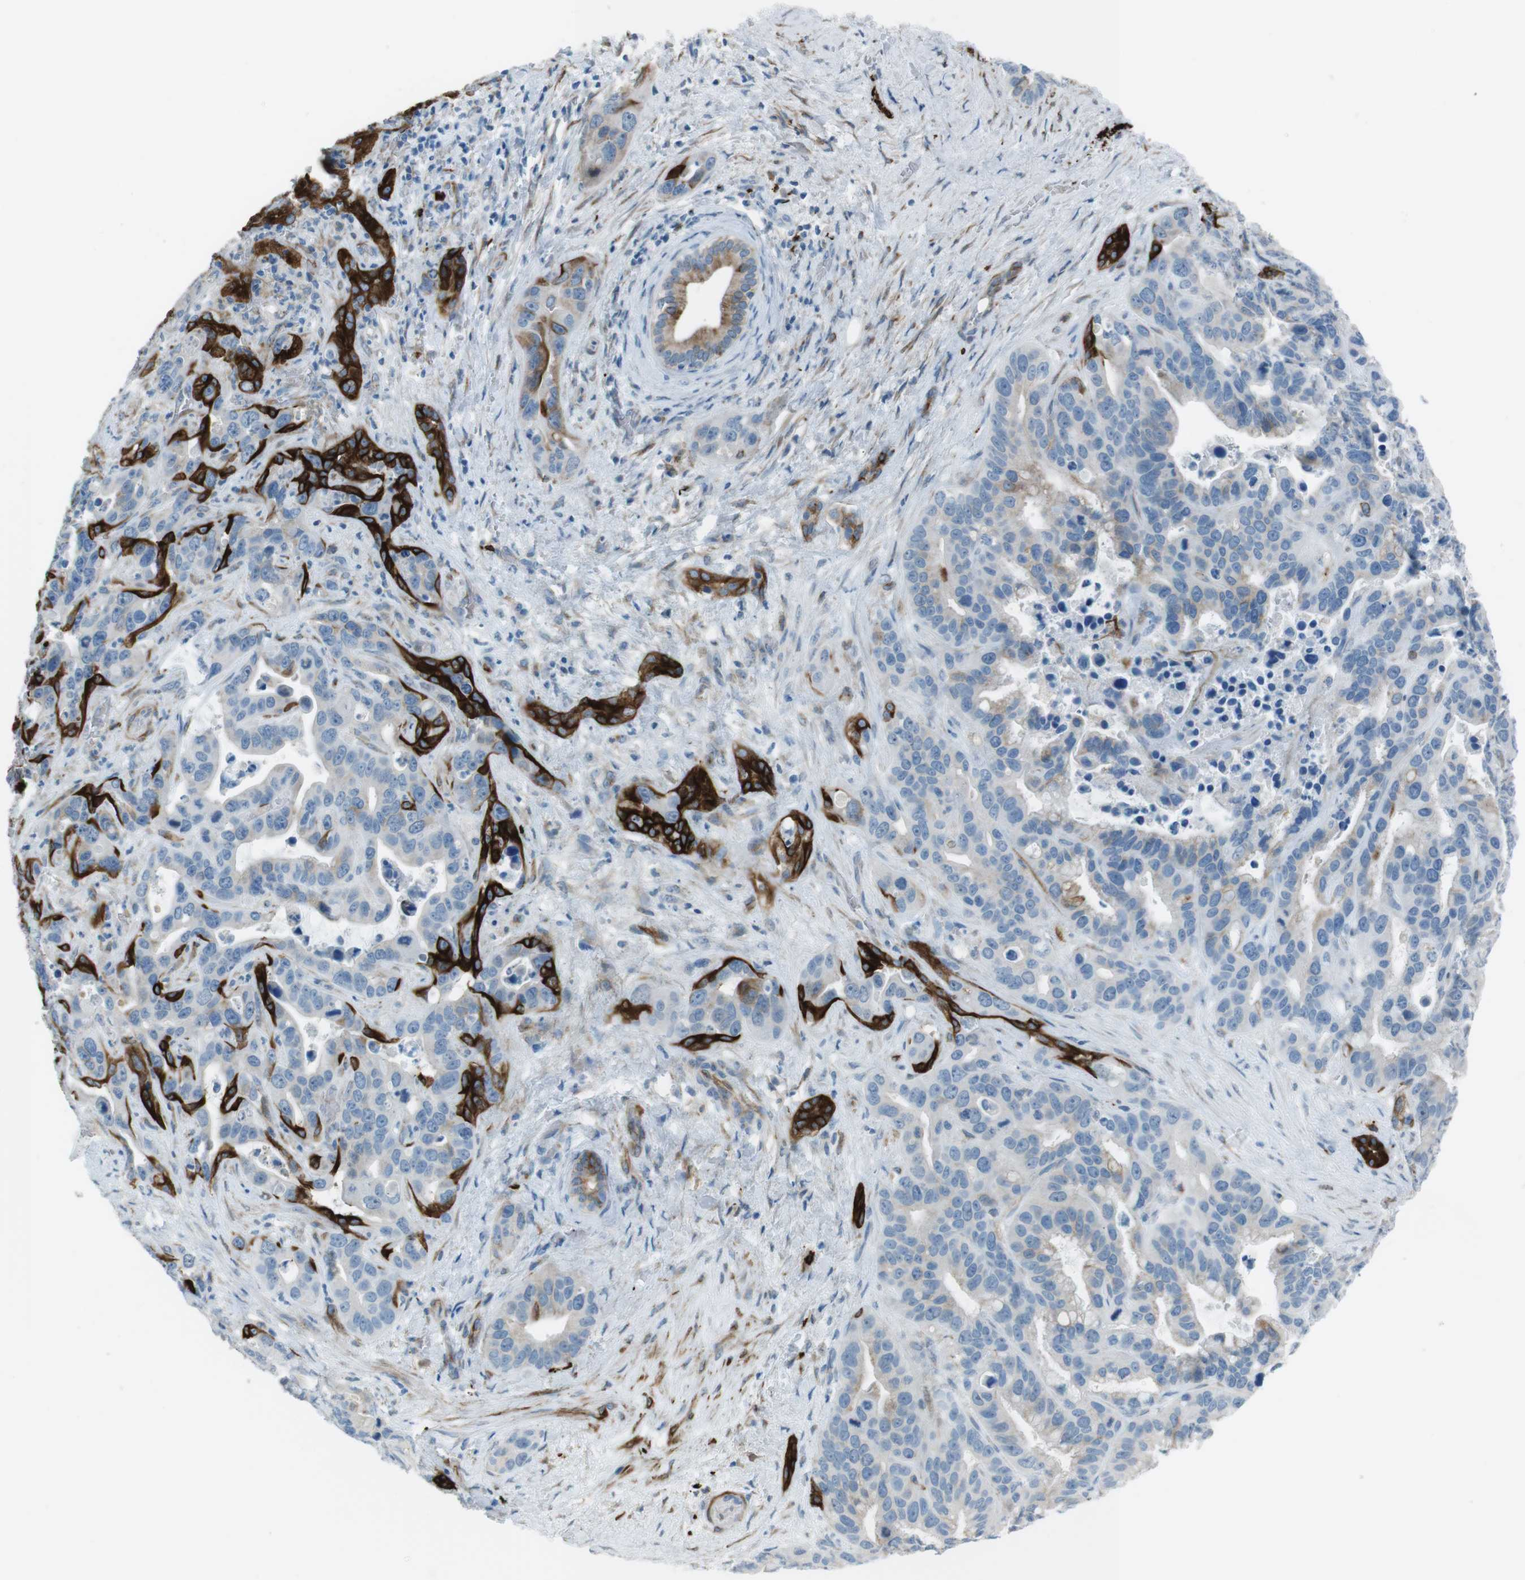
{"staining": {"intensity": "strong", "quantity": "<25%", "location": "cytoplasmic/membranous"}, "tissue": "liver cancer", "cell_type": "Tumor cells", "image_type": "cancer", "snomed": [{"axis": "morphology", "description": "Cholangiocarcinoma"}, {"axis": "topography", "description": "Liver"}], "caption": "The immunohistochemical stain labels strong cytoplasmic/membranous expression in tumor cells of cholangiocarcinoma (liver) tissue.", "gene": "TUBB2A", "patient": {"sex": "female", "age": 65}}